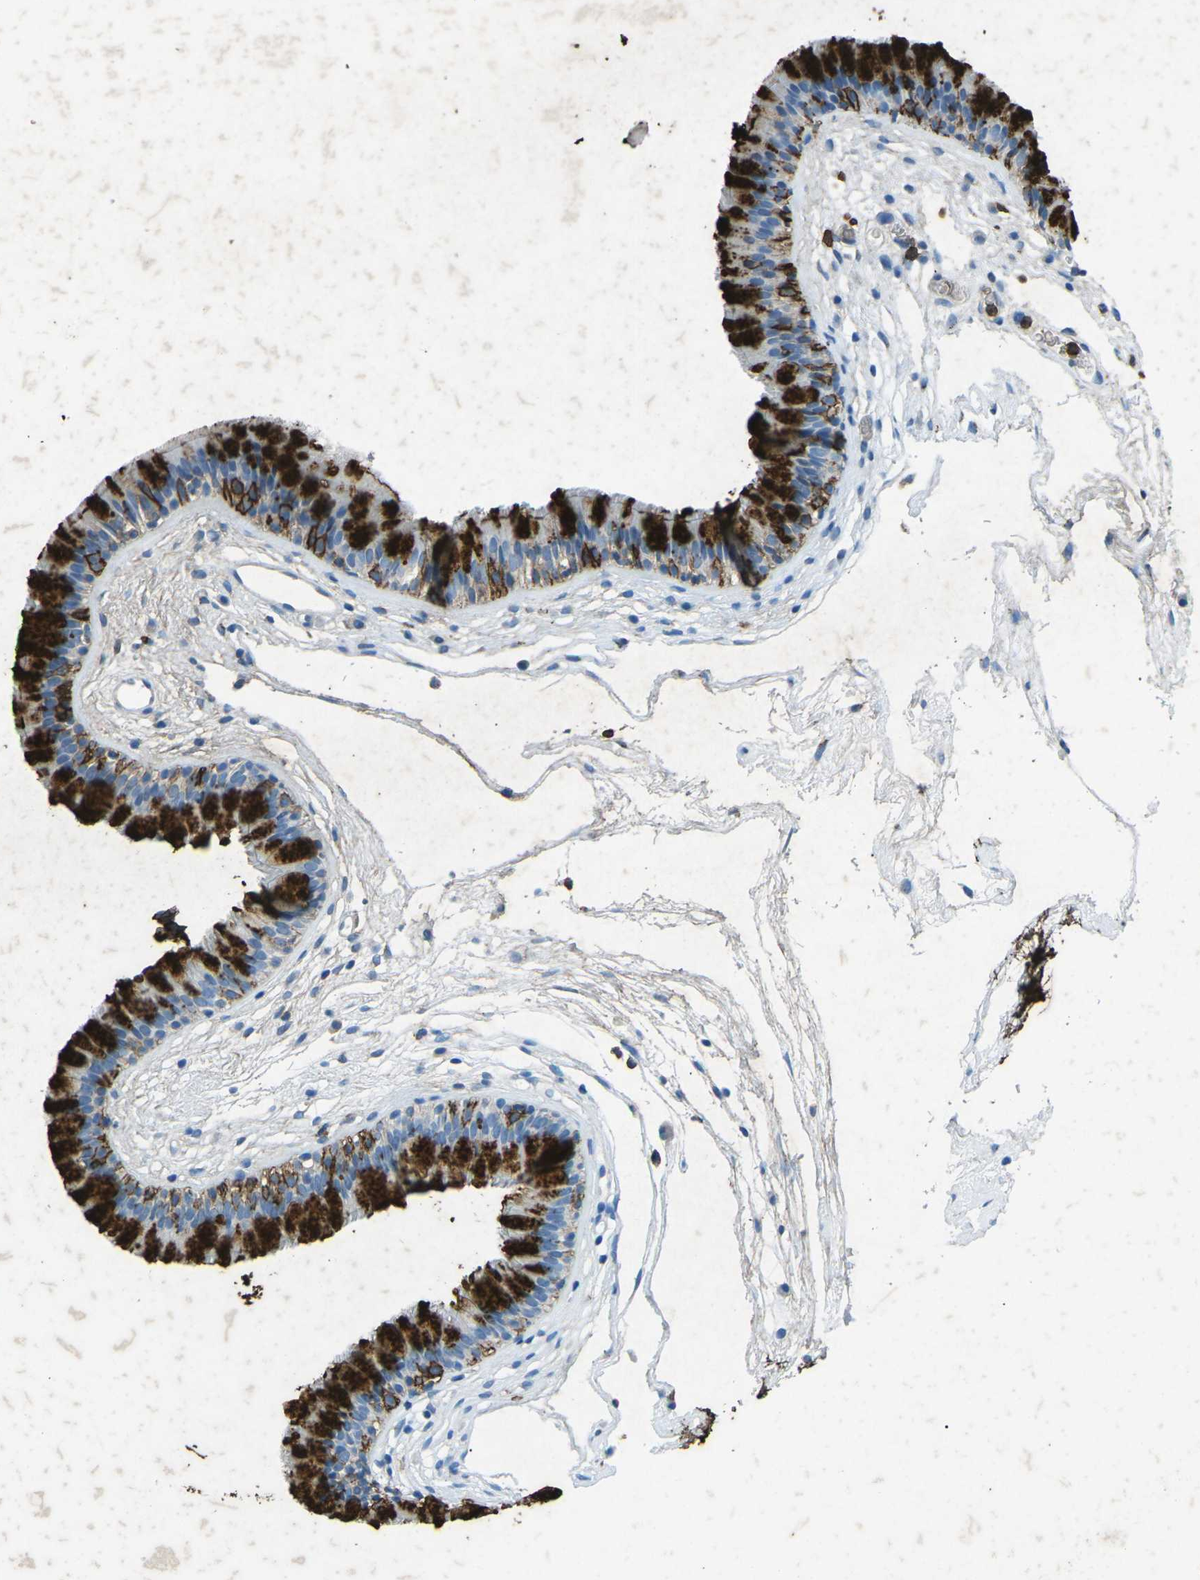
{"staining": {"intensity": "strong", "quantity": ">75%", "location": "cytoplasmic/membranous"}, "tissue": "nasopharynx", "cell_type": "Respiratory epithelial cells", "image_type": "normal", "snomed": [{"axis": "morphology", "description": "Normal tissue, NOS"}, {"axis": "morphology", "description": "Inflammation, NOS"}, {"axis": "topography", "description": "Nasopharynx"}], "caption": "This image displays normal nasopharynx stained with immunohistochemistry (IHC) to label a protein in brown. The cytoplasmic/membranous of respiratory epithelial cells show strong positivity for the protein. Nuclei are counter-stained blue.", "gene": "CTAGE1", "patient": {"sex": "male", "age": 48}}